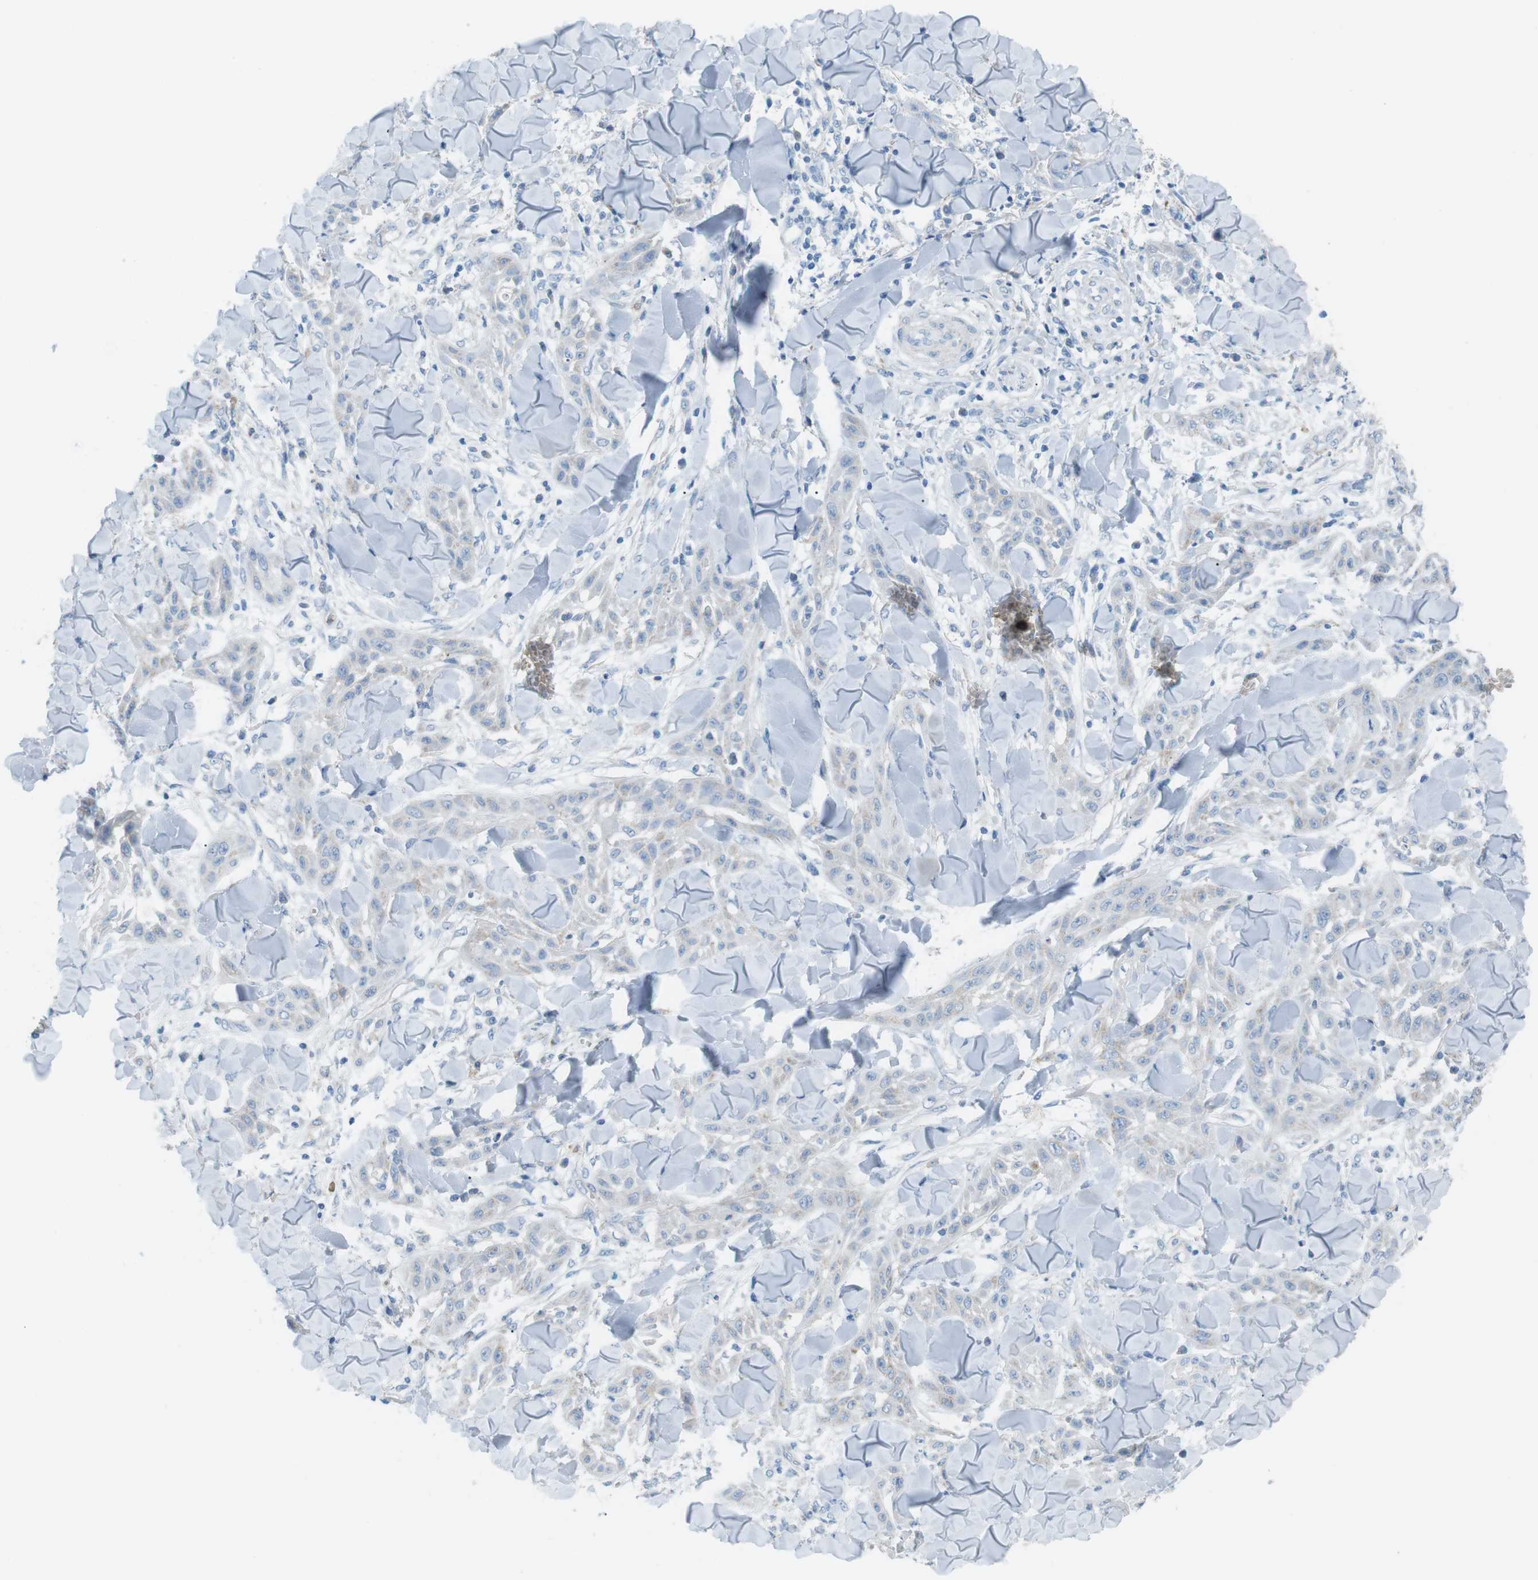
{"staining": {"intensity": "negative", "quantity": "none", "location": "none"}, "tissue": "skin cancer", "cell_type": "Tumor cells", "image_type": "cancer", "snomed": [{"axis": "morphology", "description": "Squamous cell carcinoma, NOS"}, {"axis": "topography", "description": "Skin"}], "caption": "Skin squamous cell carcinoma was stained to show a protein in brown. There is no significant expression in tumor cells. (Brightfield microscopy of DAB (3,3'-diaminobenzidine) immunohistochemistry at high magnification).", "gene": "VAMP1", "patient": {"sex": "male", "age": 24}}